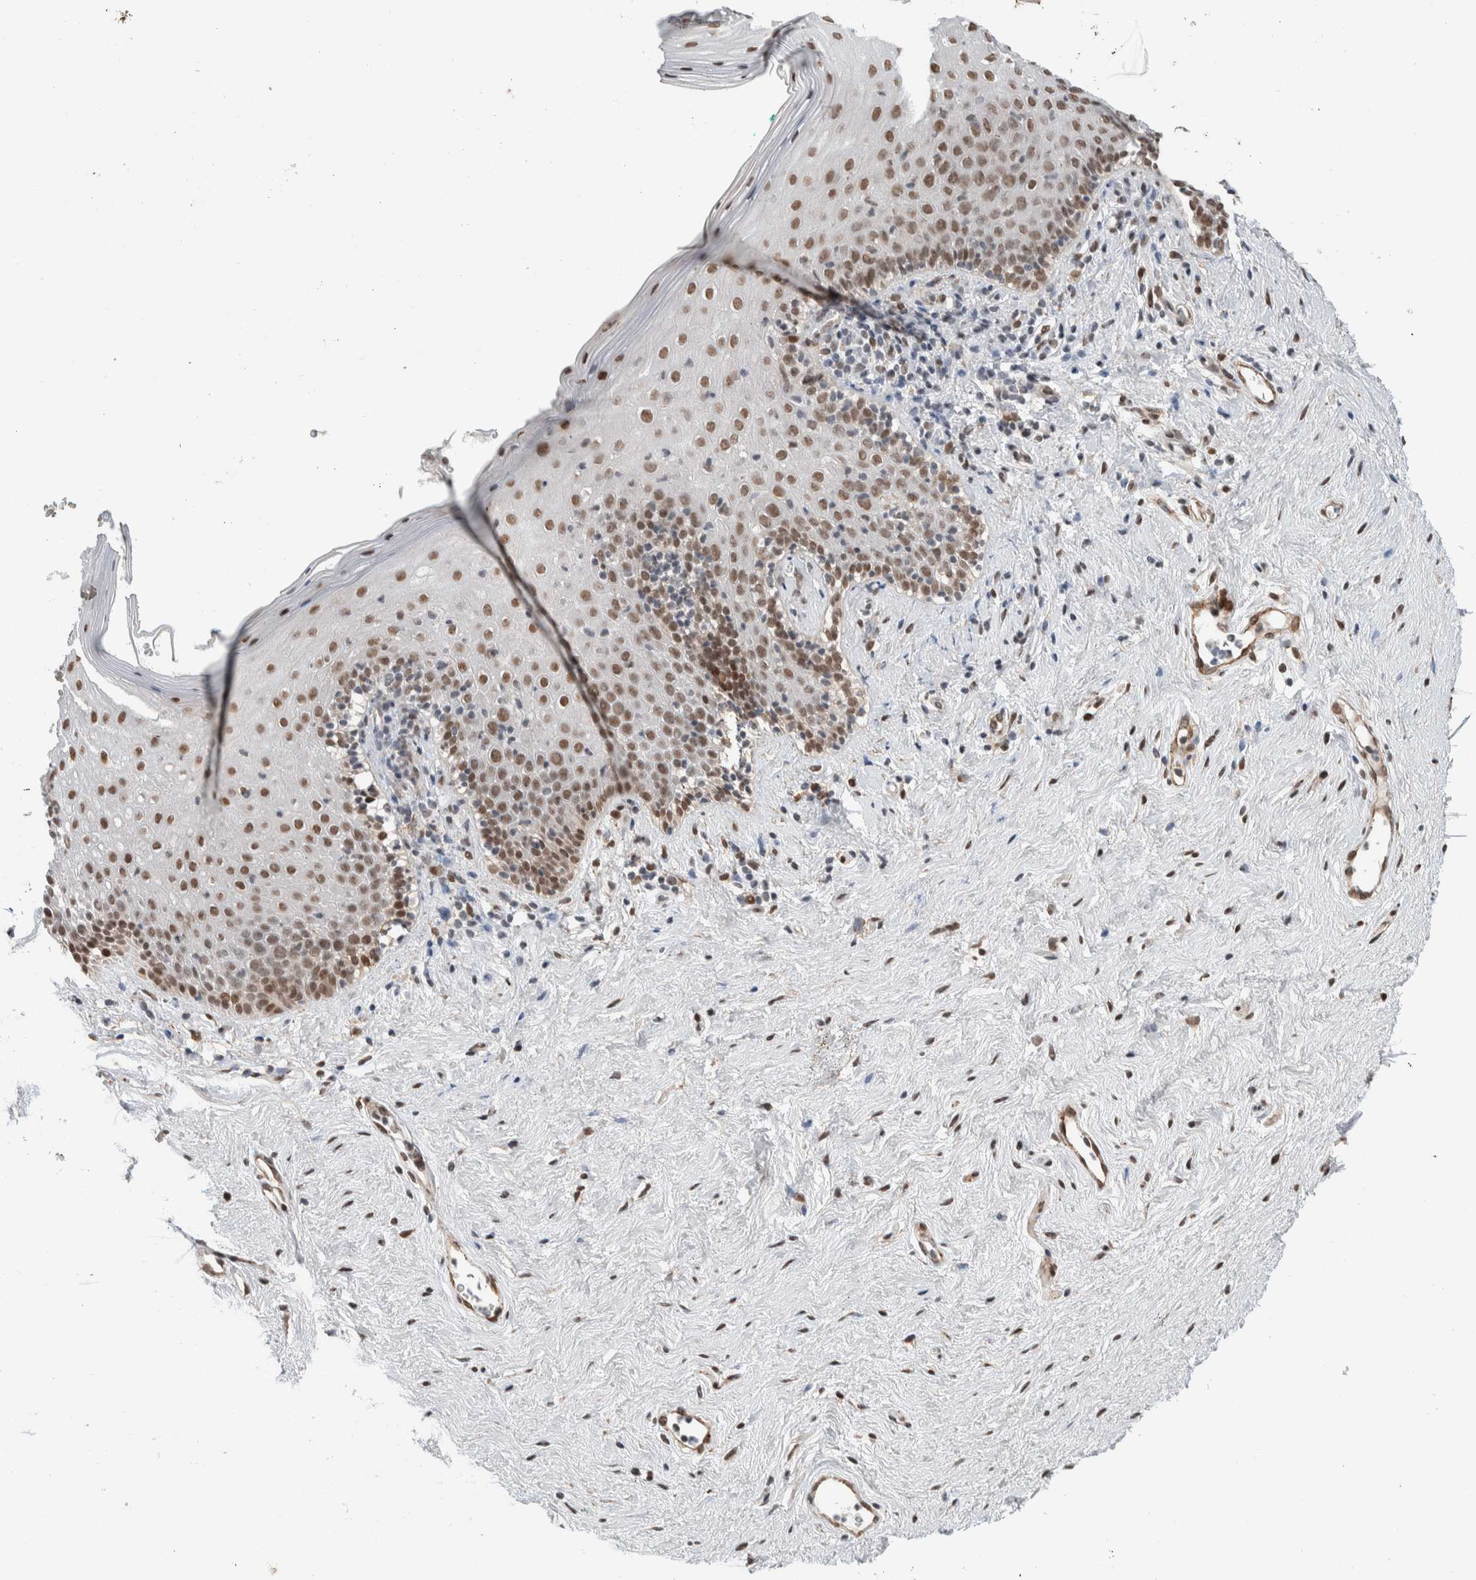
{"staining": {"intensity": "moderate", "quantity": ">75%", "location": "nuclear"}, "tissue": "vagina", "cell_type": "Squamous epithelial cells", "image_type": "normal", "snomed": [{"axis": "morphology", "description": "Normal tissue, NOS"}, {"axis": "topography", "description": "Vagina"}], "caption": "DAB (3,3'-diaminobenzidine) immunohistochemical staining of unremarkable vagina displays moderate nuclear protein staining in about >75% of squamous epithelial cells.", "gene": "TNRC18", "patient": {"sex": "female", "age": 44}}